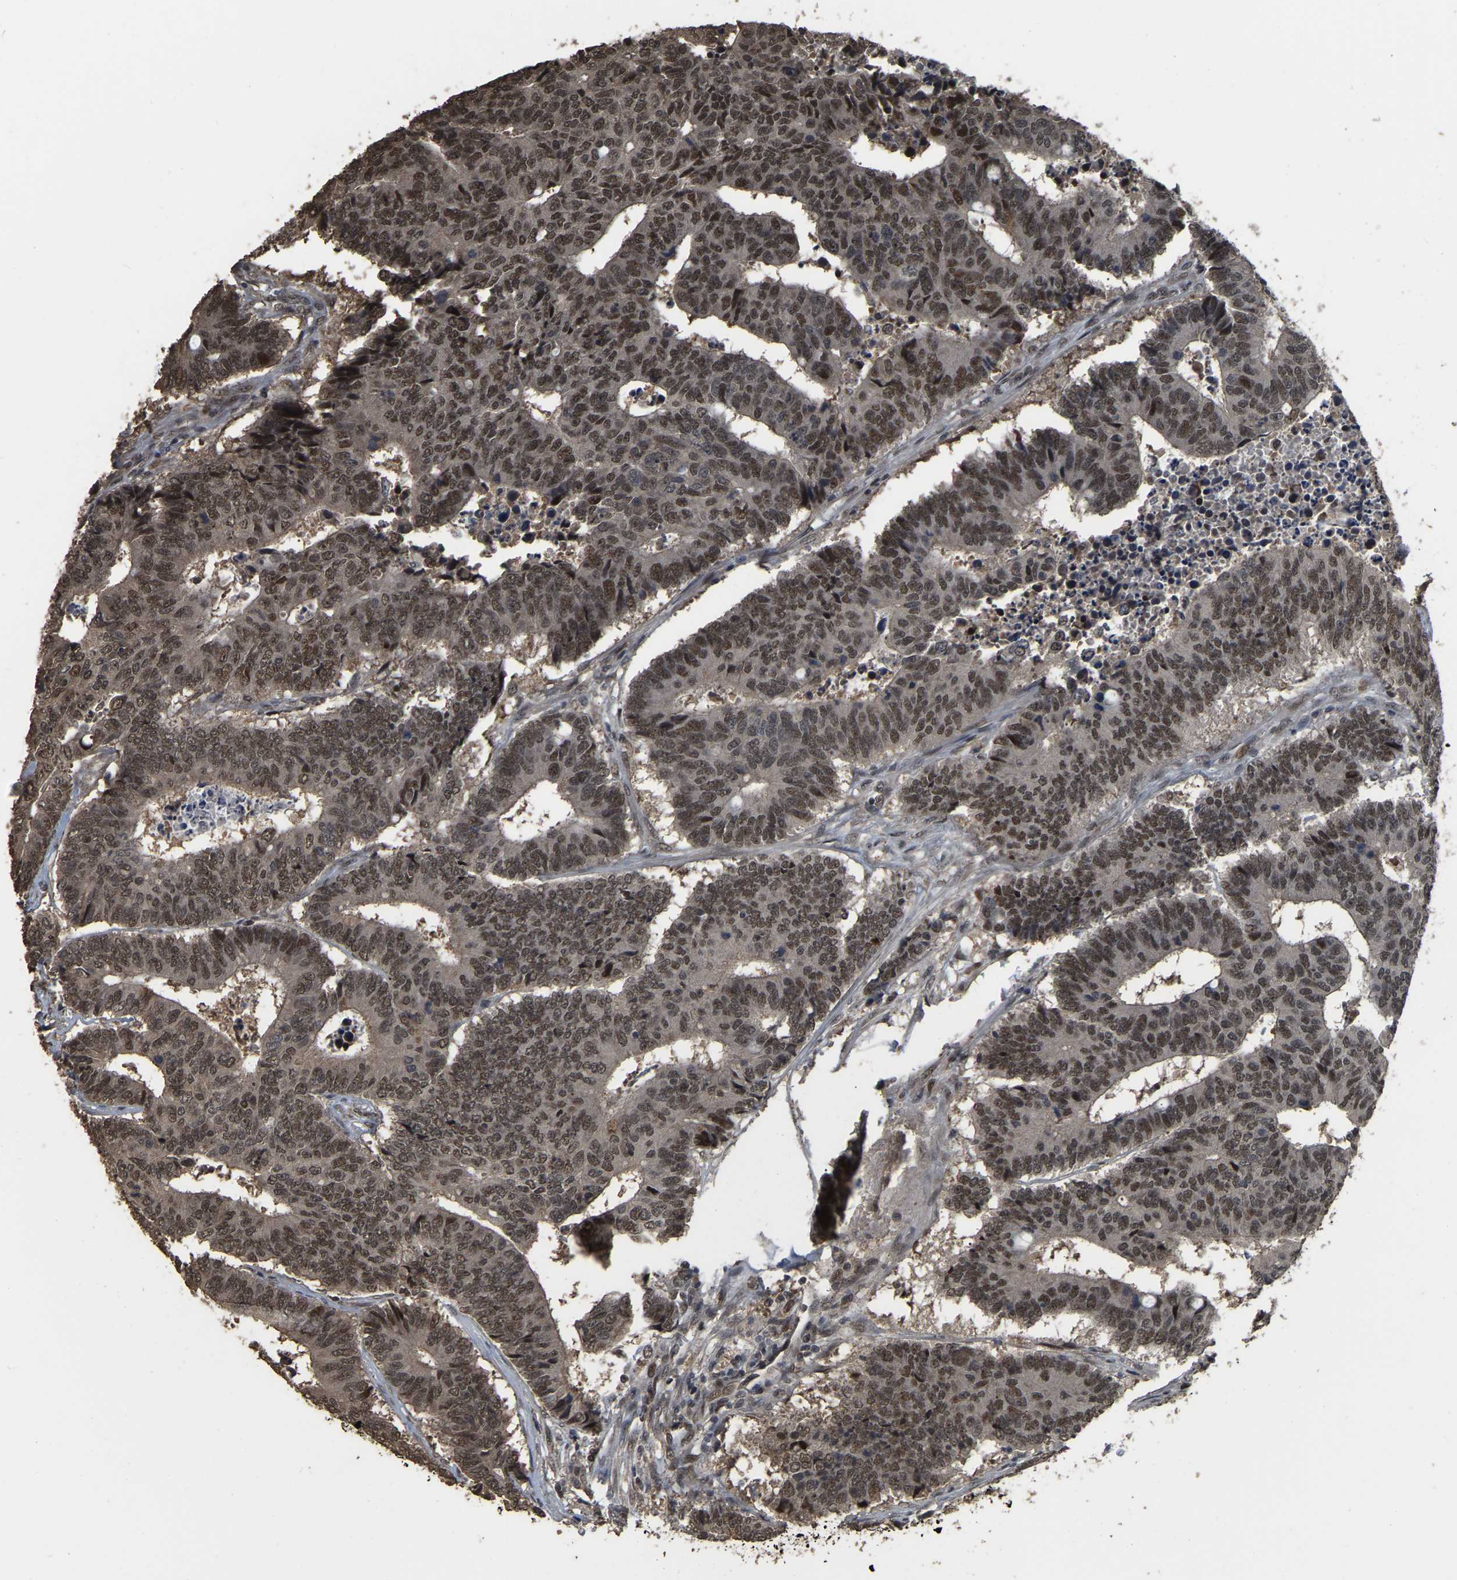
{"staining": {"intensity": "moderate", "quantity": ">75%", "location": "nuclear"}, "tissue": "colorectal cancer", "cell_type": "Tumor cells", "image_type": "cancer", "snomed": [{"axis": "morphology", "description": "Adenocarcinoma, NOS"}, {"axis": "topography", "description": "Rectum"}], "caption": "Adenocarcinoma (colorectal) was stained to show a protein in brown. There is medium levels of moderate nuclear expression in about >75% of tumor cells. Ihc stains the protein in brown and the nuclei are stained blue.", "gene": "ARHGAP23", "patient": {"sex": "male", "age": 84}}